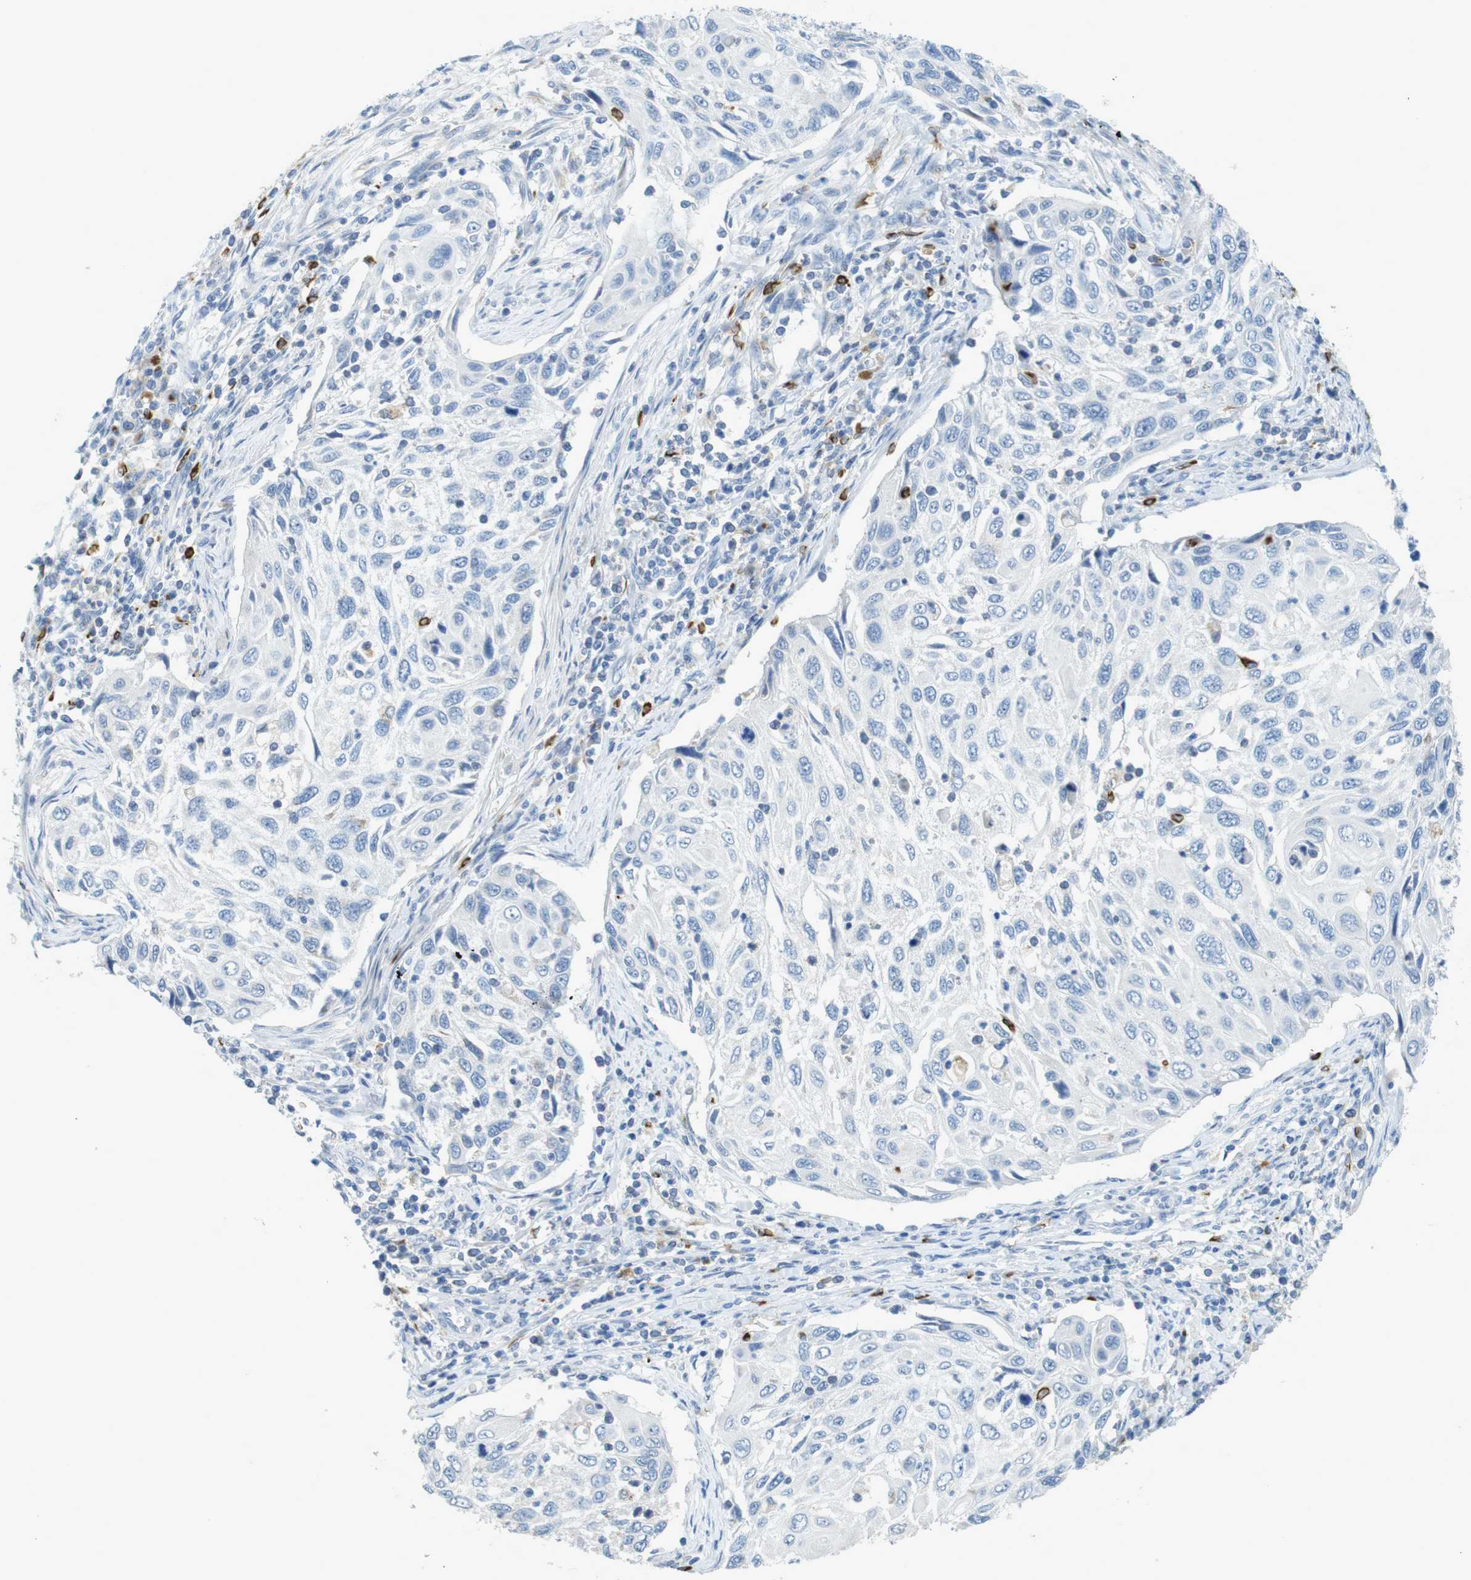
{"staining": {"intensity": "negative", "quantity": "none", "location": "none"}, "tissue": "cervical cancer", "cell_type": "Tumor cells", "image_type": "cancer", "snomed": [{"axis": "morphology", "description": "Squamous cell carcinoma, NOS"}, {"axis": "topography", "description": "Cervix"}], "caption": "The micrograph reveals no significant staining in tumor cells of squamous cell carcinoma (cervical).", "gene": "CD320", "patient": {"sex": "female", "age": 70}}